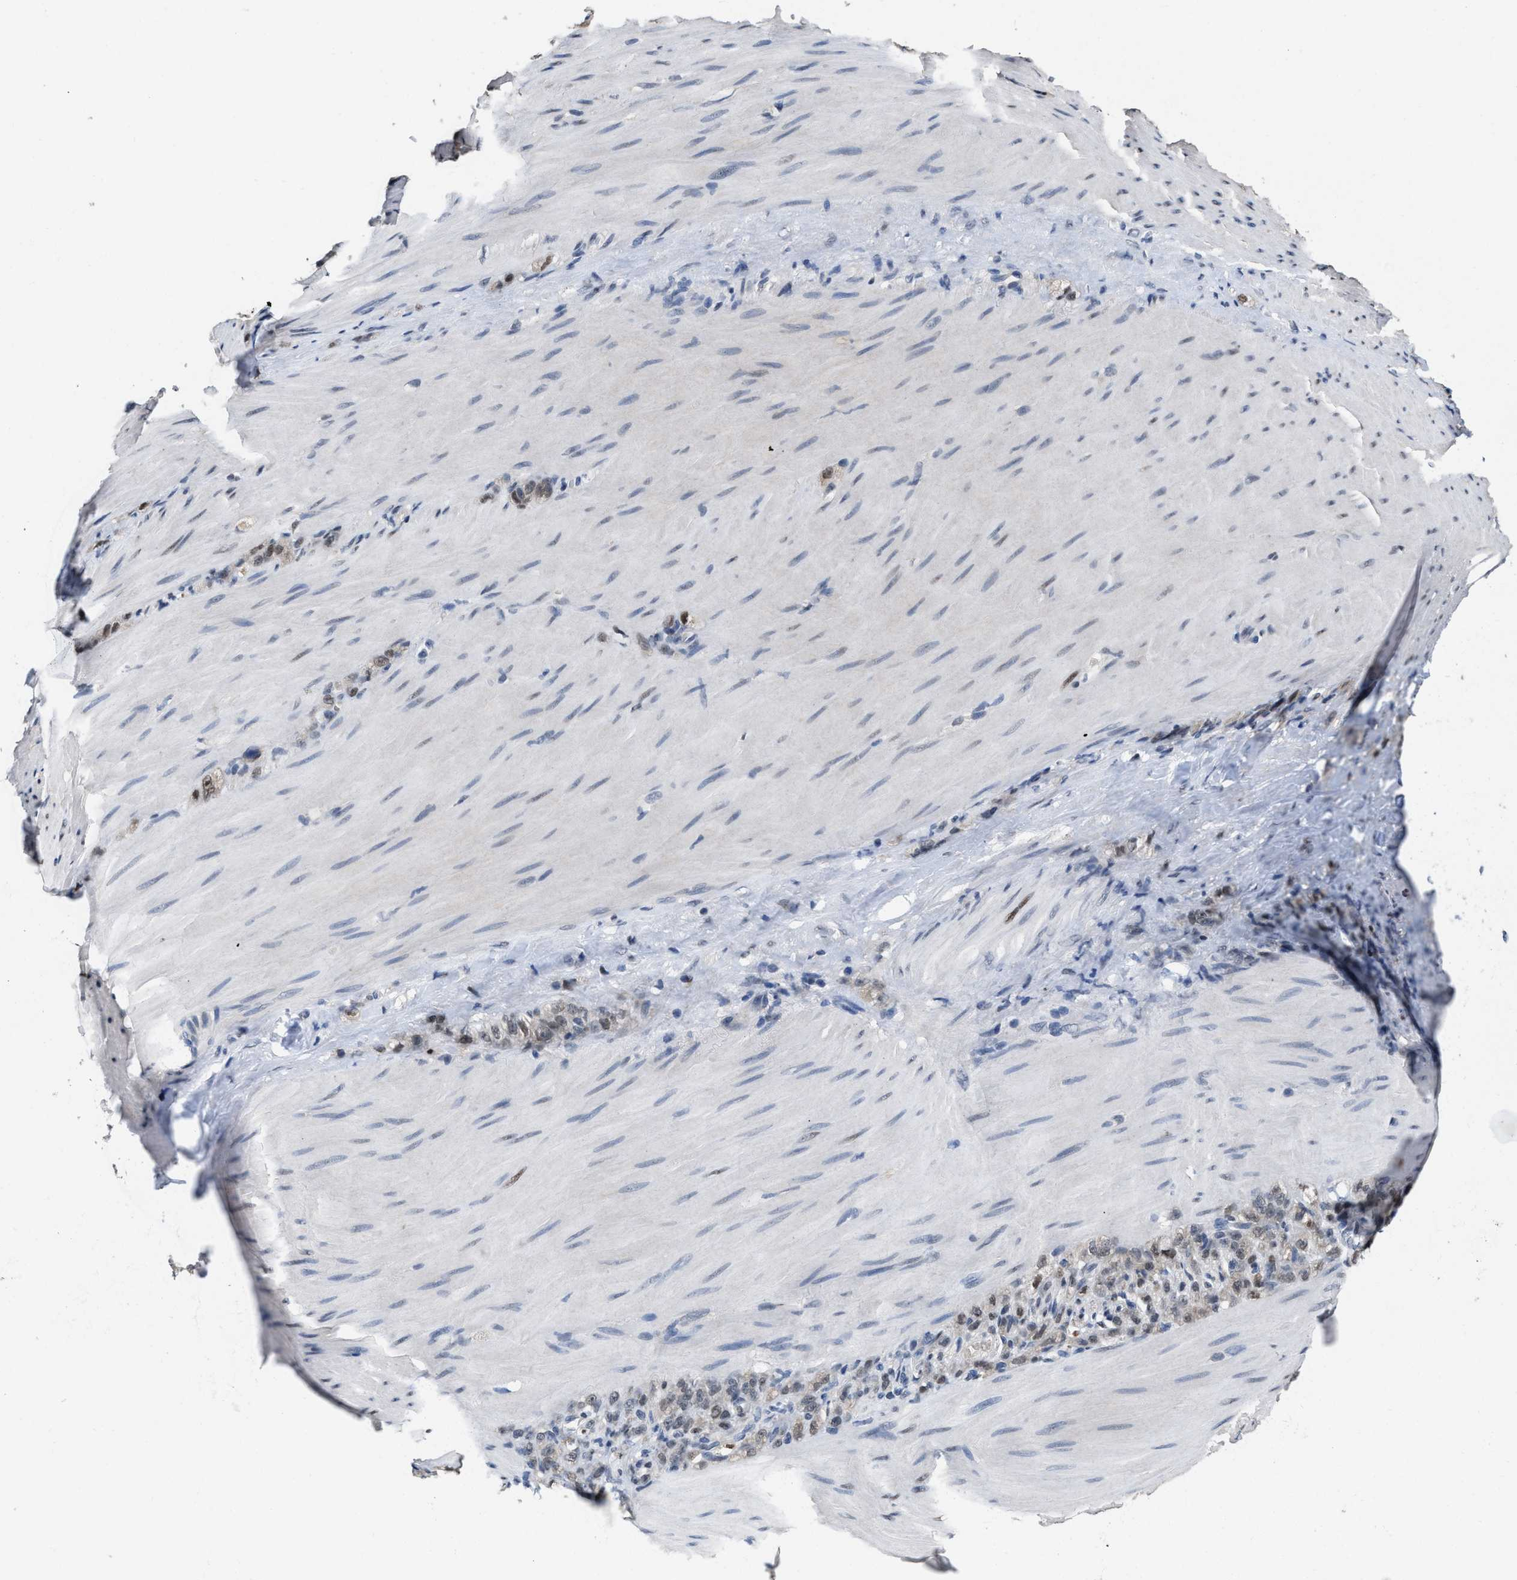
{"staining": {"intensity": "weak", "quantity": "25%-75%", "location": "nuclear"}, "tissue": "stomach cancer", "cell_type": "Tumor cells", "image_type": "cancer", "snomed": [{"axis": "morphology", "description": "Normal tissue, NOS"}, {"axis": "morphology", "description": "Adenocarcinoma, NOS"}, {"axis": "topography", "description": "Stomach"}], "caption": "Protein staining of stomach adenocarcinoma tissue reveals weak nuclear staining in approximately 25%-75% of tumor cells.", "gene": "ZNF20", "patient": {"sex": "male", "age": 82}}